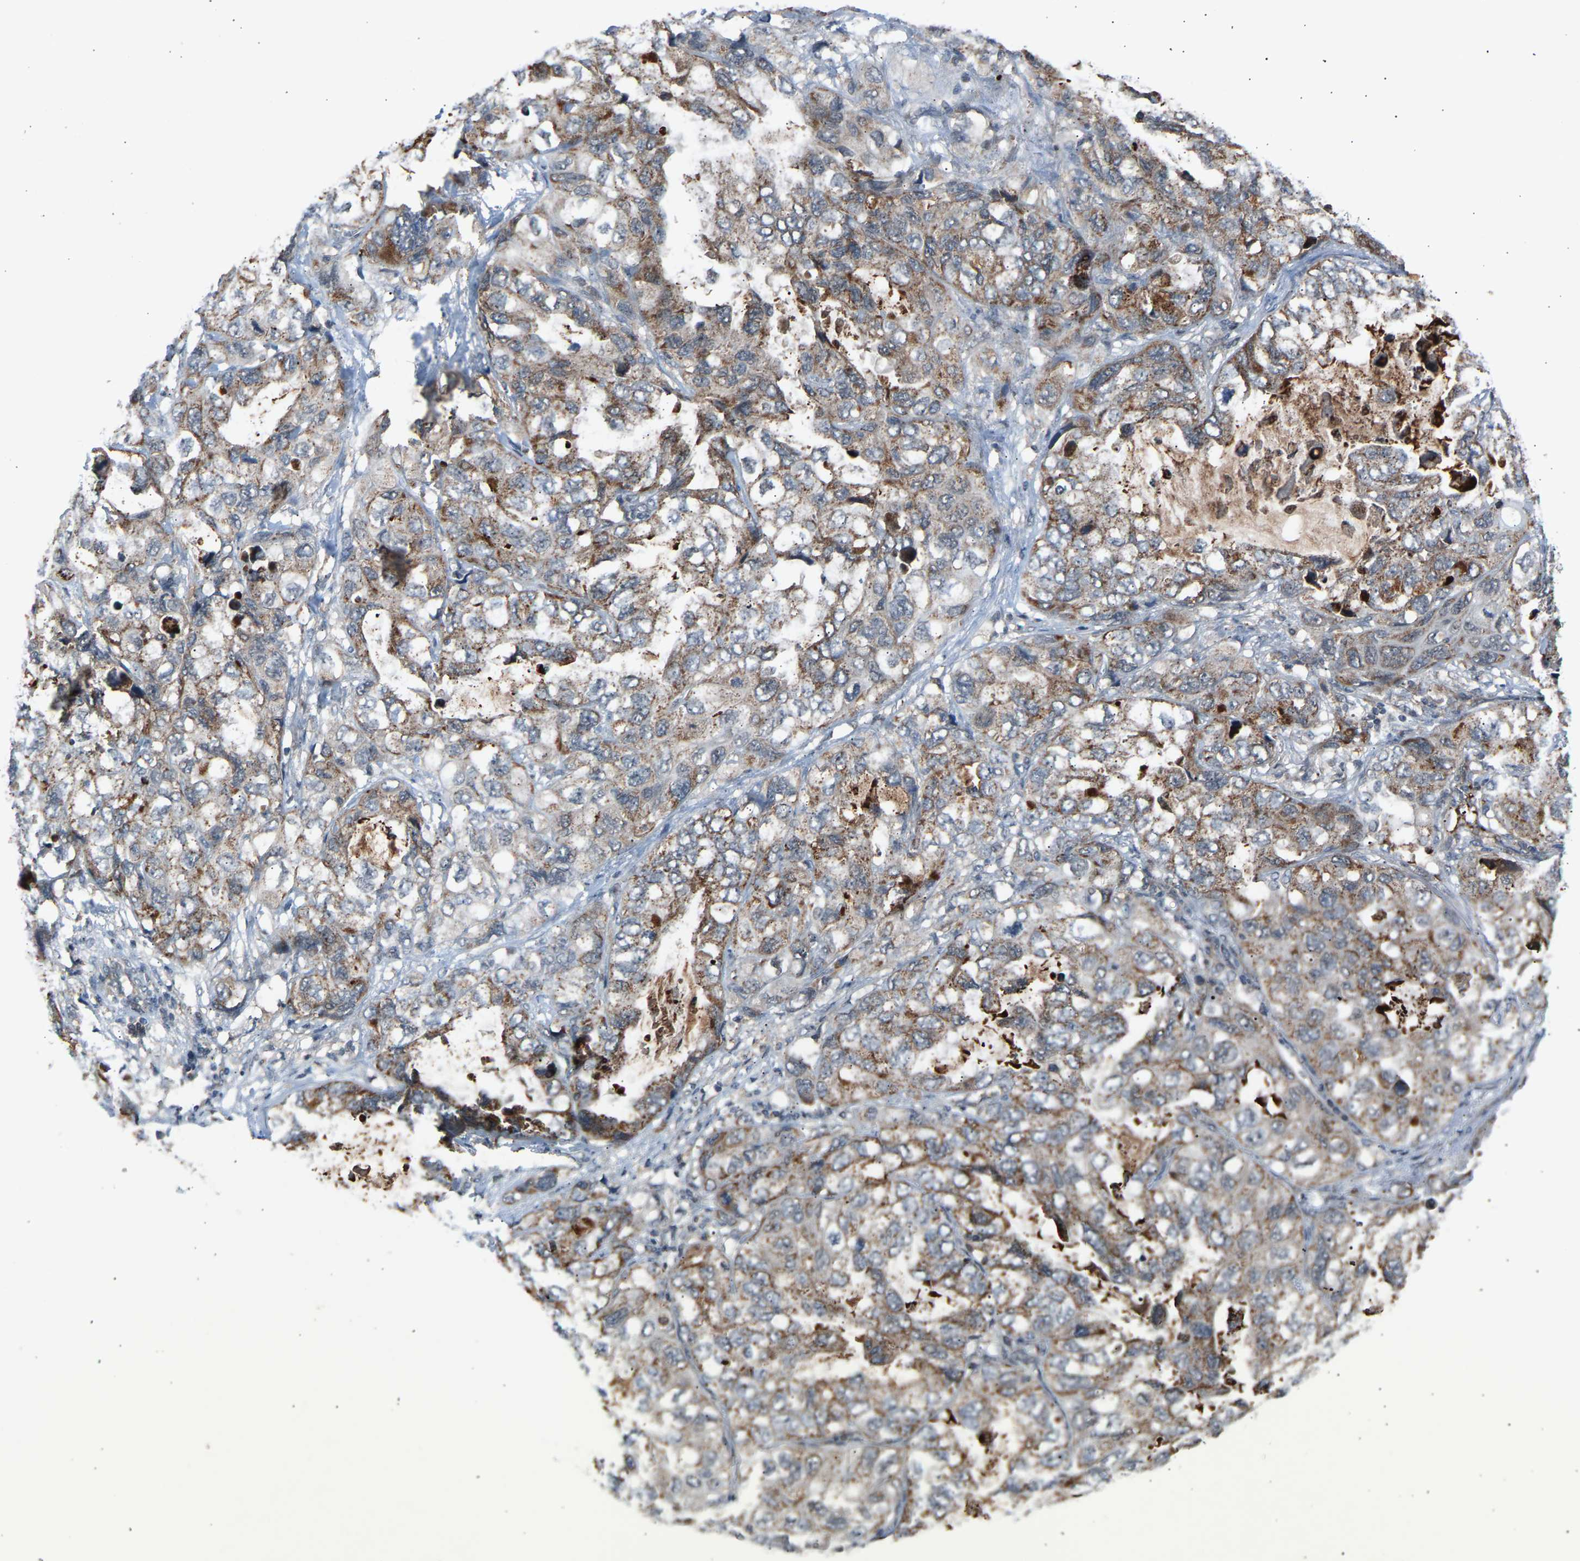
{"staining": {"intensity": "moderate", "quantity": "25%-75%", "location": "cytoplasmic/membranous"}, "tissue": "lung cancer", "cell_type": "Tumor cells", "image_type": "cancer", "snomed": [{"axis": "morphology", "description": "Squamous cell carcinoma, NOS"}, {"axis": "topography", "description": "Lung"}], "caption": "This micrograph reveals immunohistochemistry staining of lung cancer, with medium moderate cytoplasmic/membranous expression in about 25%-75% of tumor cells.", "gene": "SLIRP", "patient": {"sex": "female", "age": 73}}